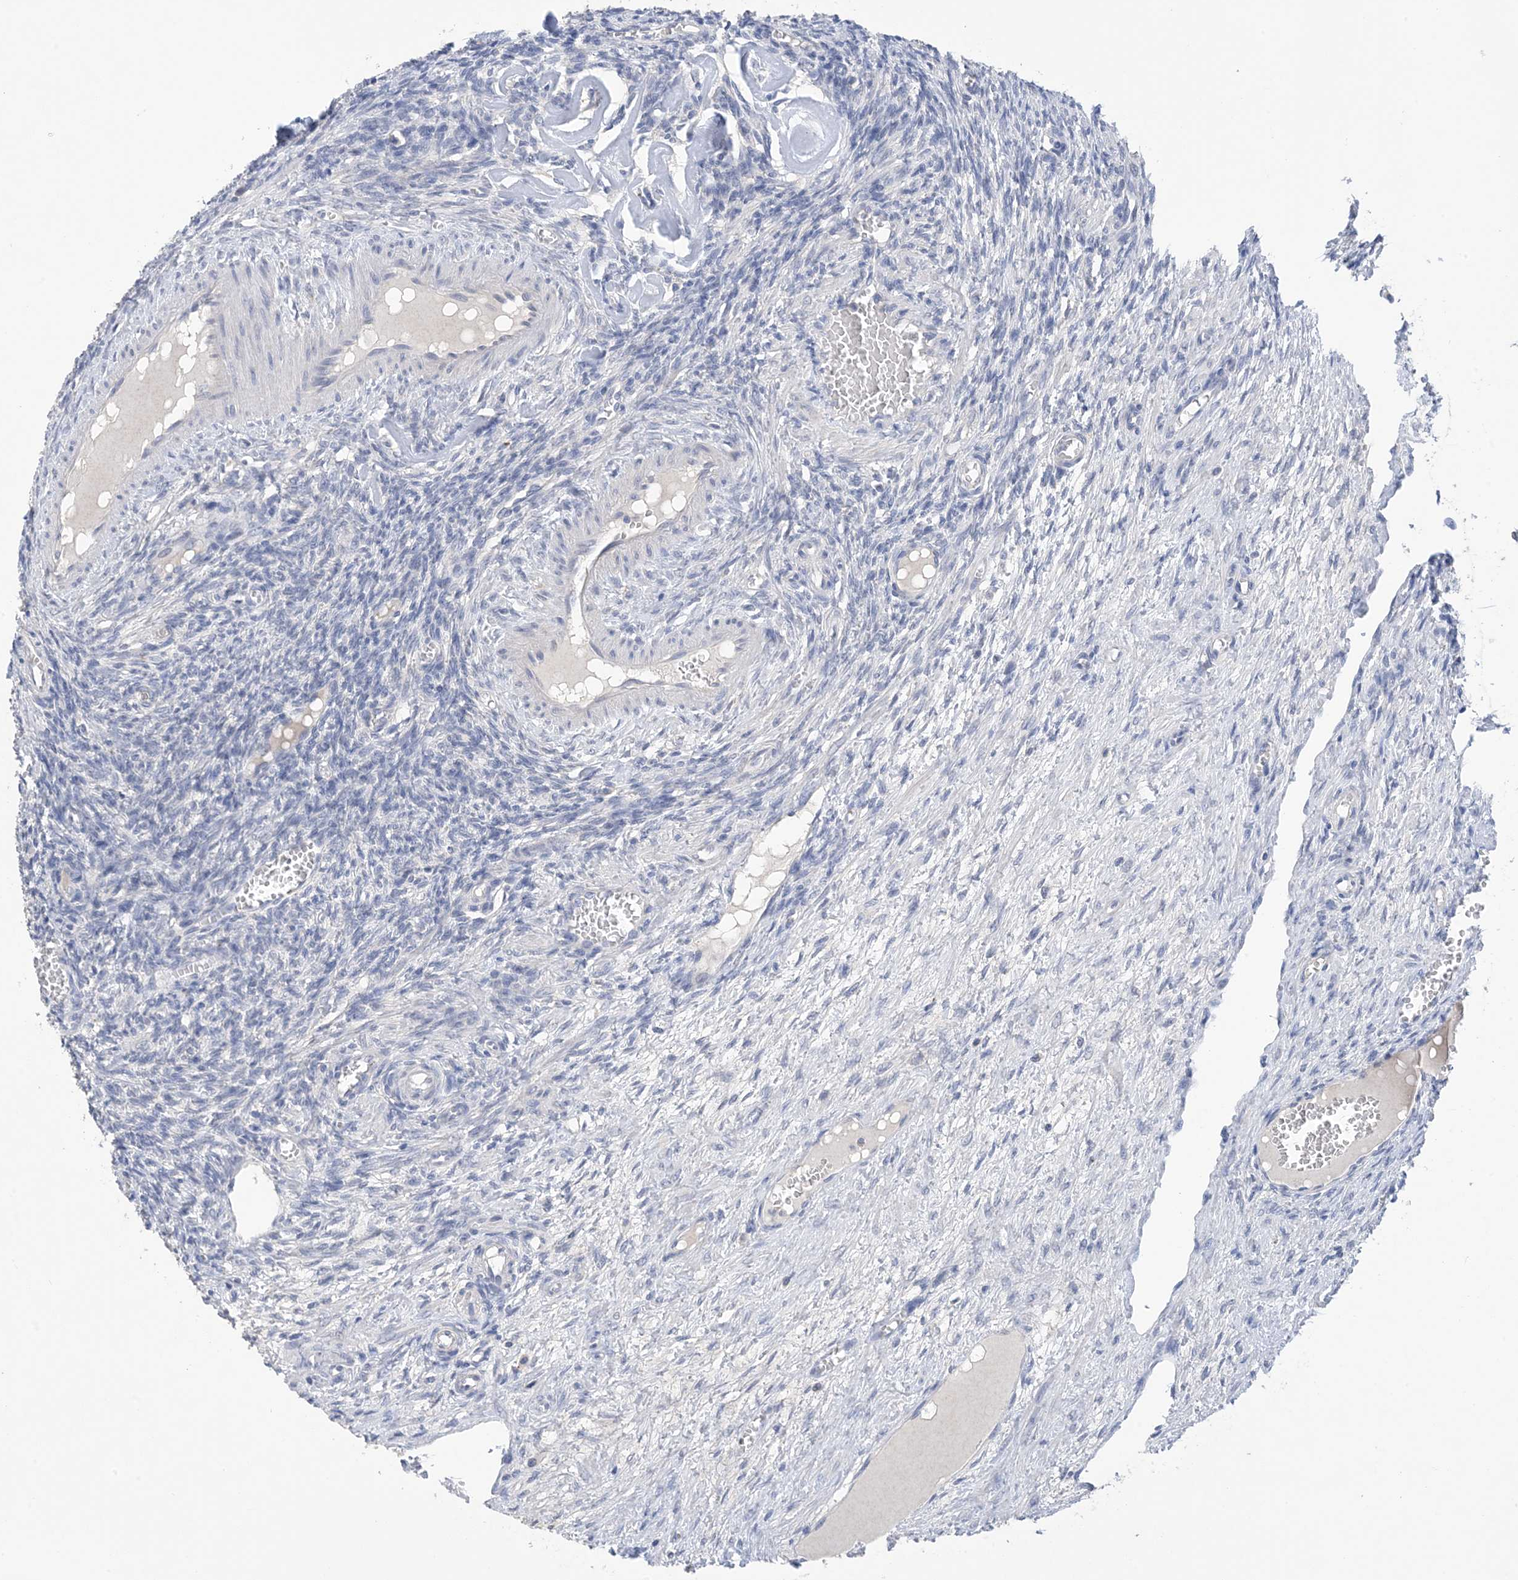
{"staining": {"intensity": "negative", "quantity": "none", "location": "none"}, "tissue": "ovary", "cell_type": "Ovarian stroma cells", "image_type": "normal", "snomed": [{"axis": "morphology", "description": "Normal tissue, NOS"}, {"axis": "topography", "description": "Ovary"}], "caption": "Immunohistochemistry of normal ovary shows no staining in ovarian stroma cells.", "gene": "DSC3", "patient": {"sex": "female", "age": 27}}